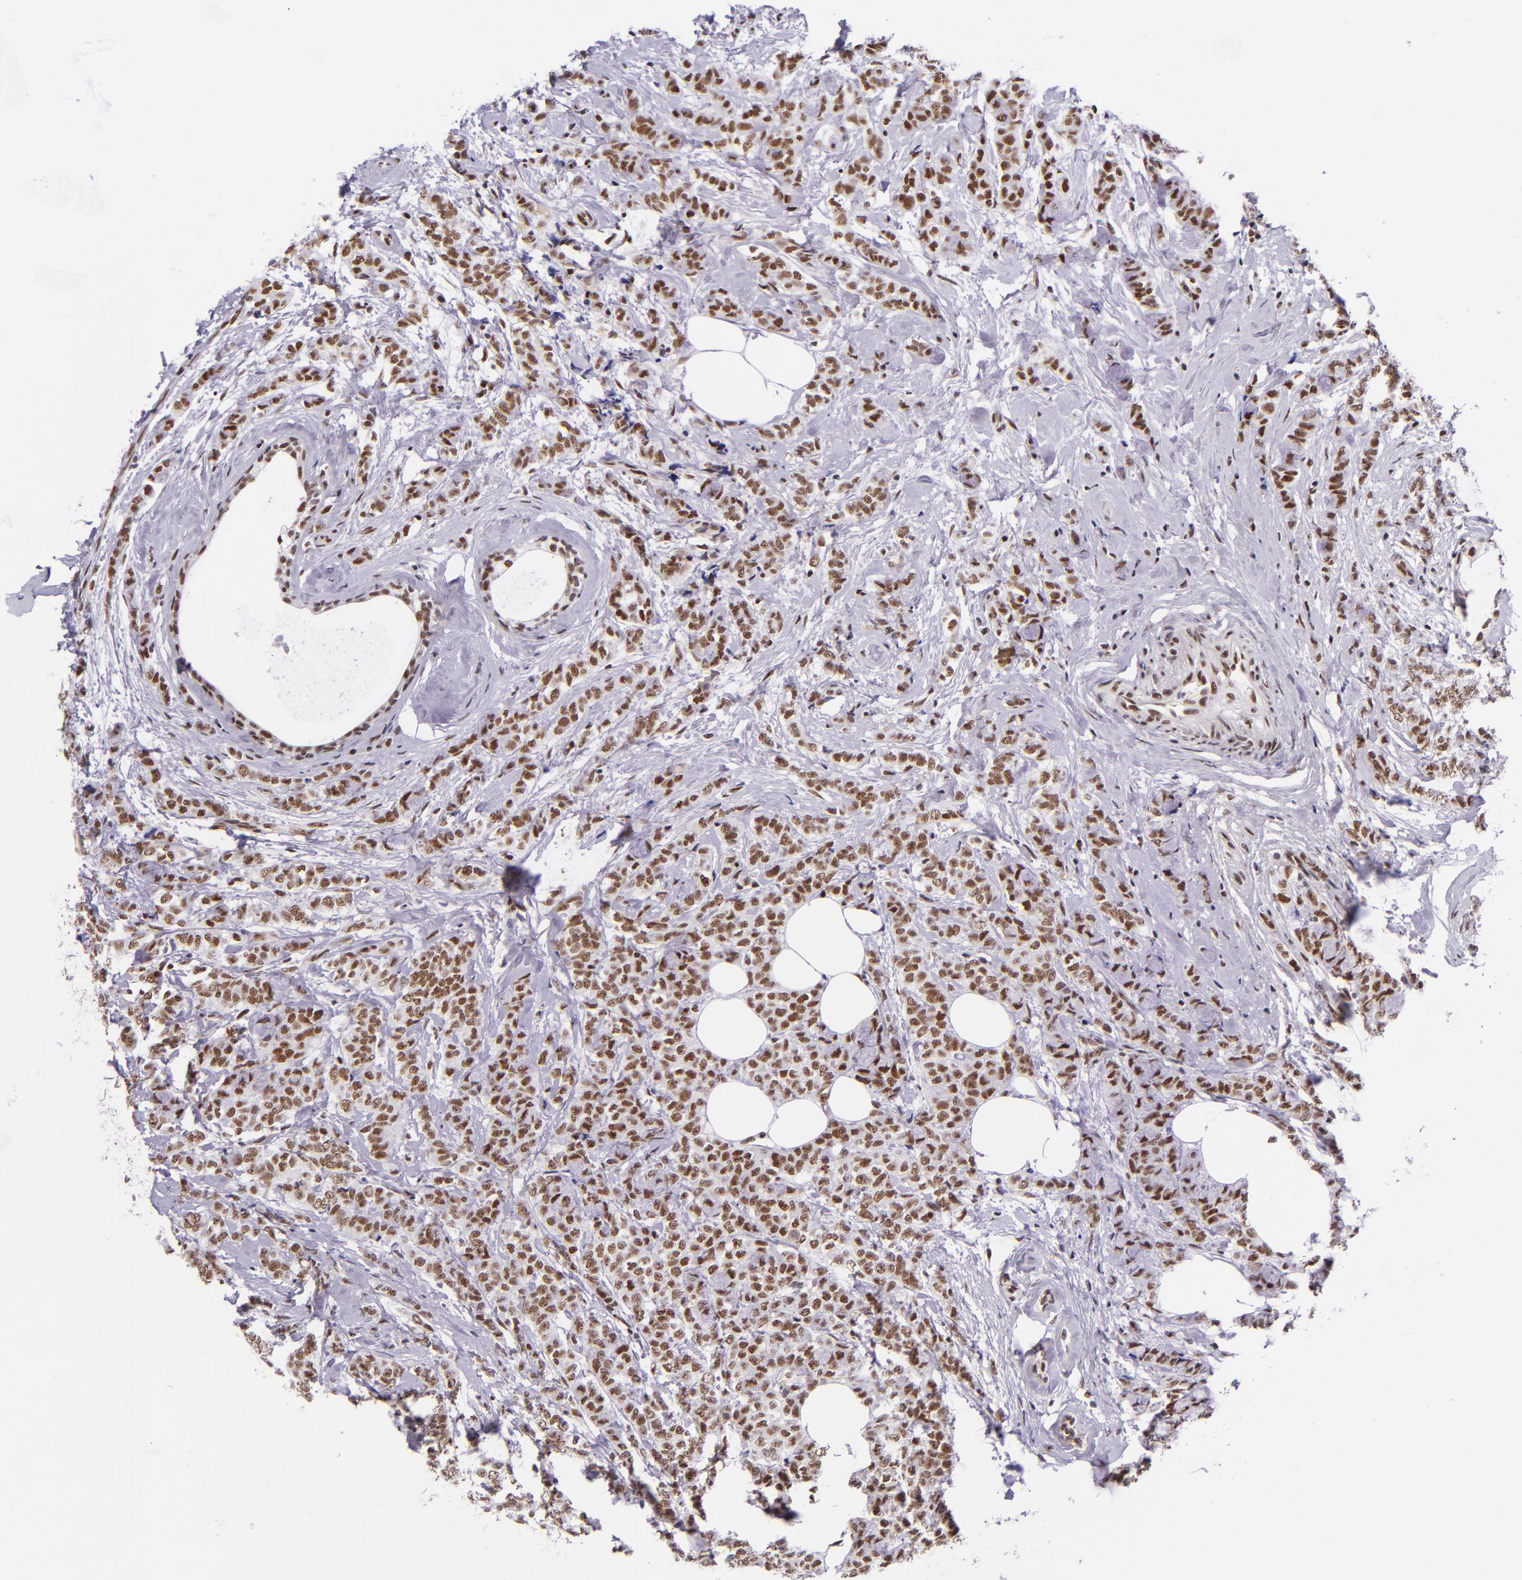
{"staining": {"intensity": "strong", "quantity": ">75%", "location": "nuclear"}, "tissue": "breast cancer", "cell_type": "Tumor cells", "image_type": "cancer", "snomed": [{"axis": "morphology", "description": "Lobular carcinoma"}, {"axis": "topography", "description": "Breast"}], "caption": "Tumor cells exhibit high levels of strong nuclear staining in approximately >75% of cells in breast cancer (lobular carcinoma).", "gene": "GPKOW", "patient": {"sex": "female", "age": 60}}